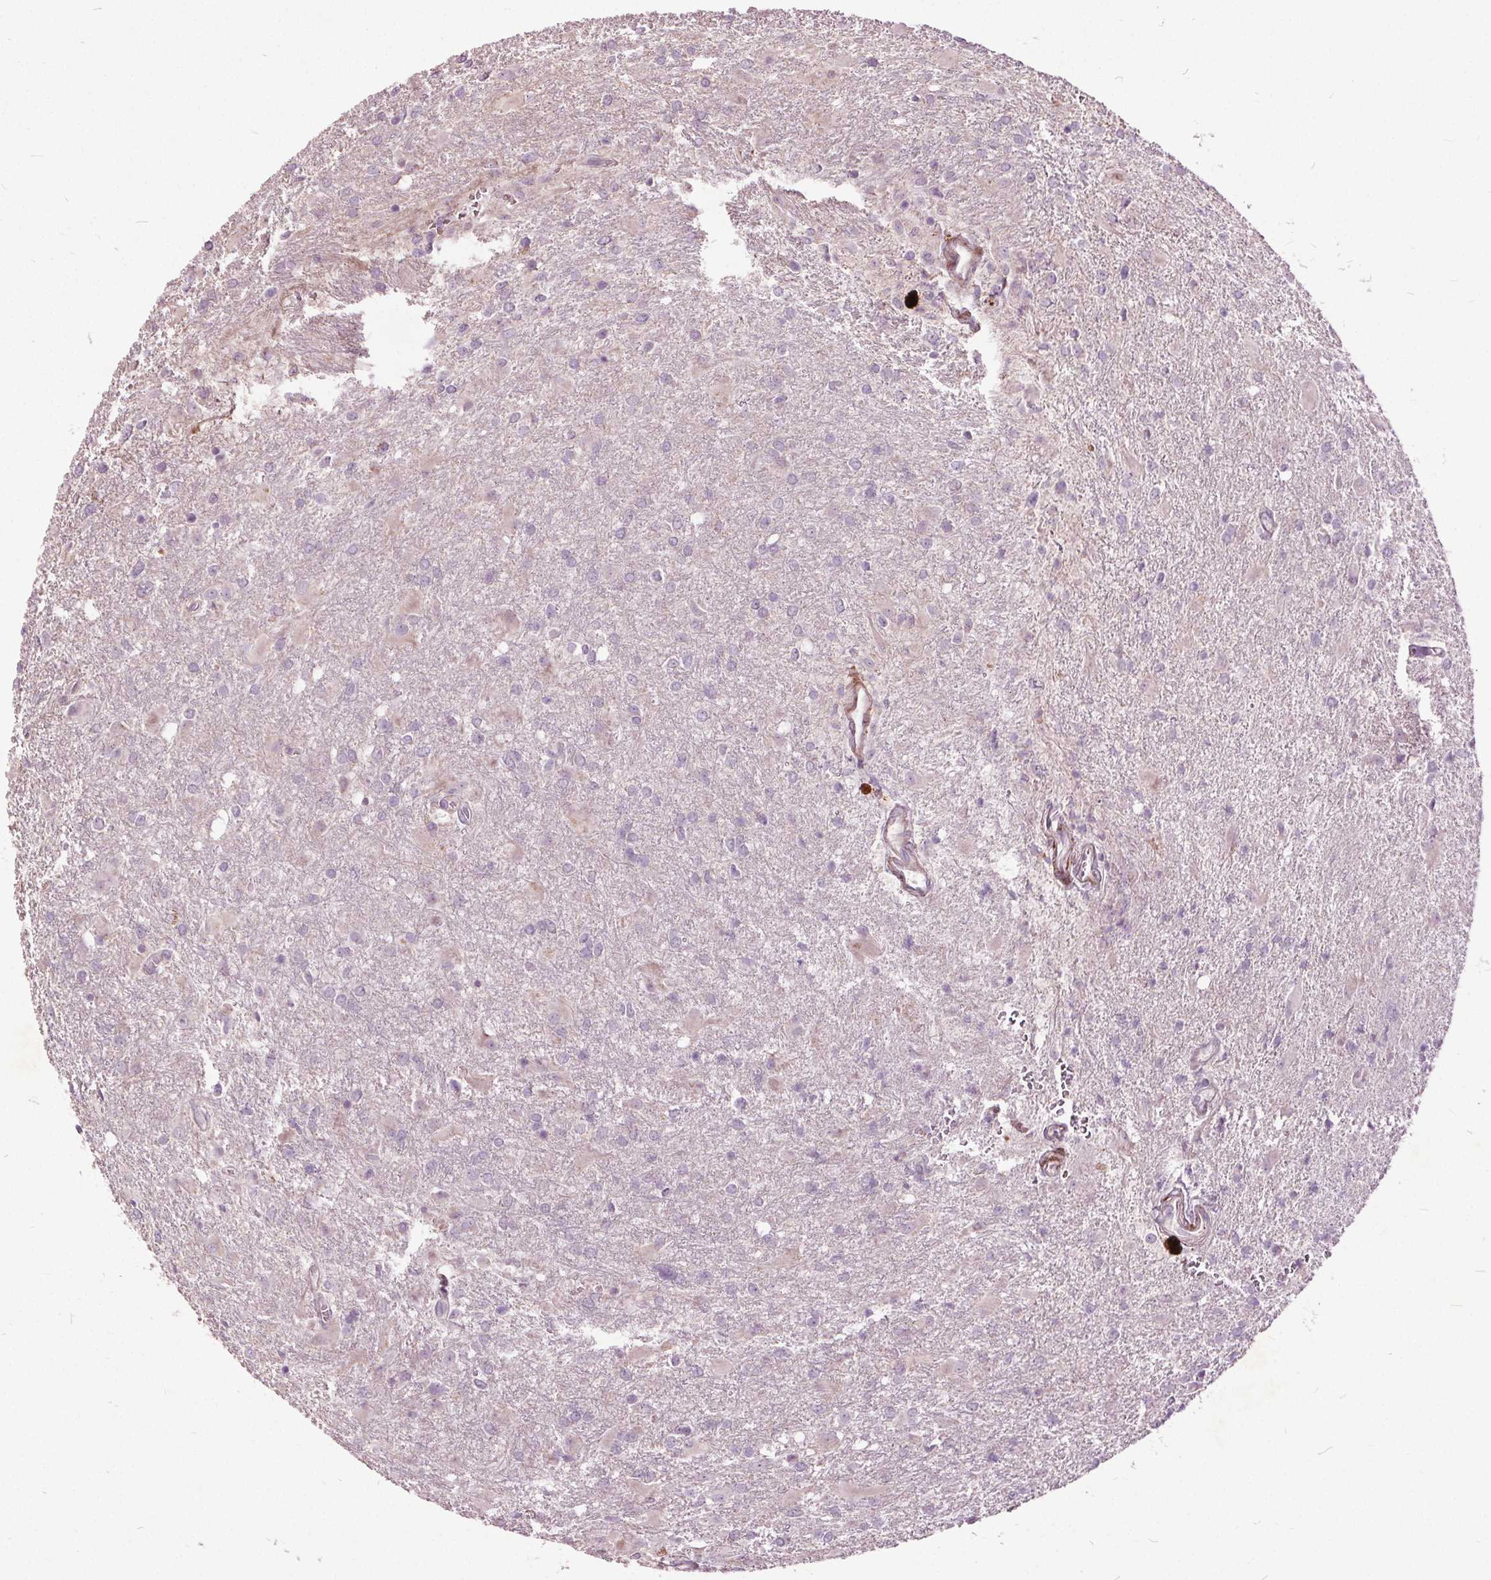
{"staining": {"intensity": "negative", "quantity": "none", "location": "none"}, "tissue": "glioma", "cell_type": "Tumor cells", "image_type": "cancer", "snomed": [{"axis": "morphology", "description": "Glioma, malignant, High grade"}, {"axis": "topography", "description": "Brain"}], "caption": "High power microscopy histopathology image of an IHC image of glioma, revealing no significant positivity in tumor cells. (DAB (3,3'-diaminobenzidine) IHC visualized using brightfield microscopy, high magnification).", "gene": "PDGFD", "patient": {"sex": "male", "age": 68}}